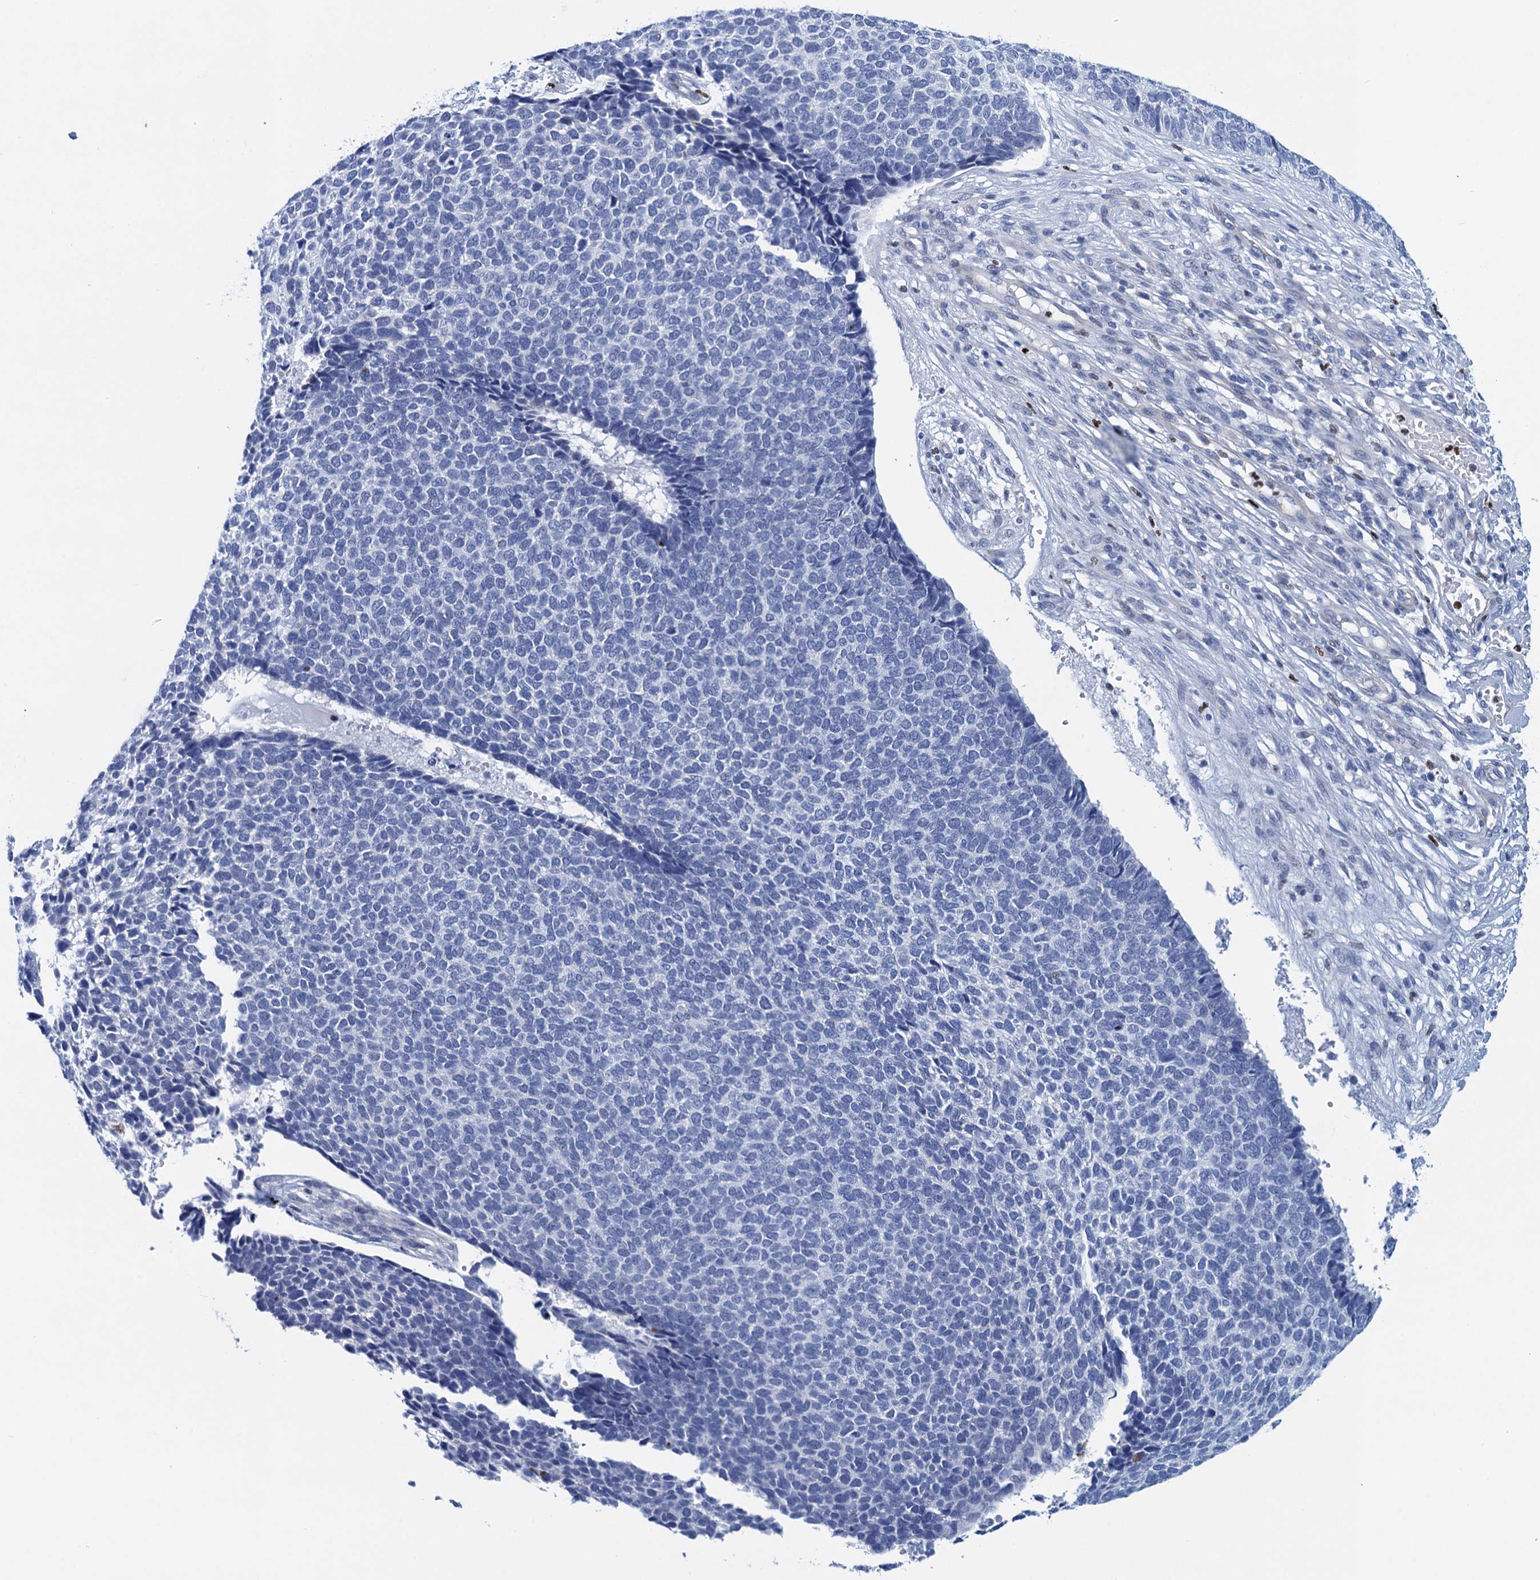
{"staining": {"intensity": "negative", "quantity": "none", "location": "none"}, "tissue": "skin cancer", "cell_type": "Tumor cells", "image_type": "cancer", "snomed": [{"axis": "morphology", "description": "Basal cell carcinoma"}, {"axis": "topography", "description": "Skin"}], "caption": "High magnification brightfield microscopy of skin basal cell carcinoma stained with DAB (brown) and counterstained with hematoxylin (blue): tumor cells show no significant staining.", "gene": "RHCG", "patient": {"sex": "female", "age": 84}}